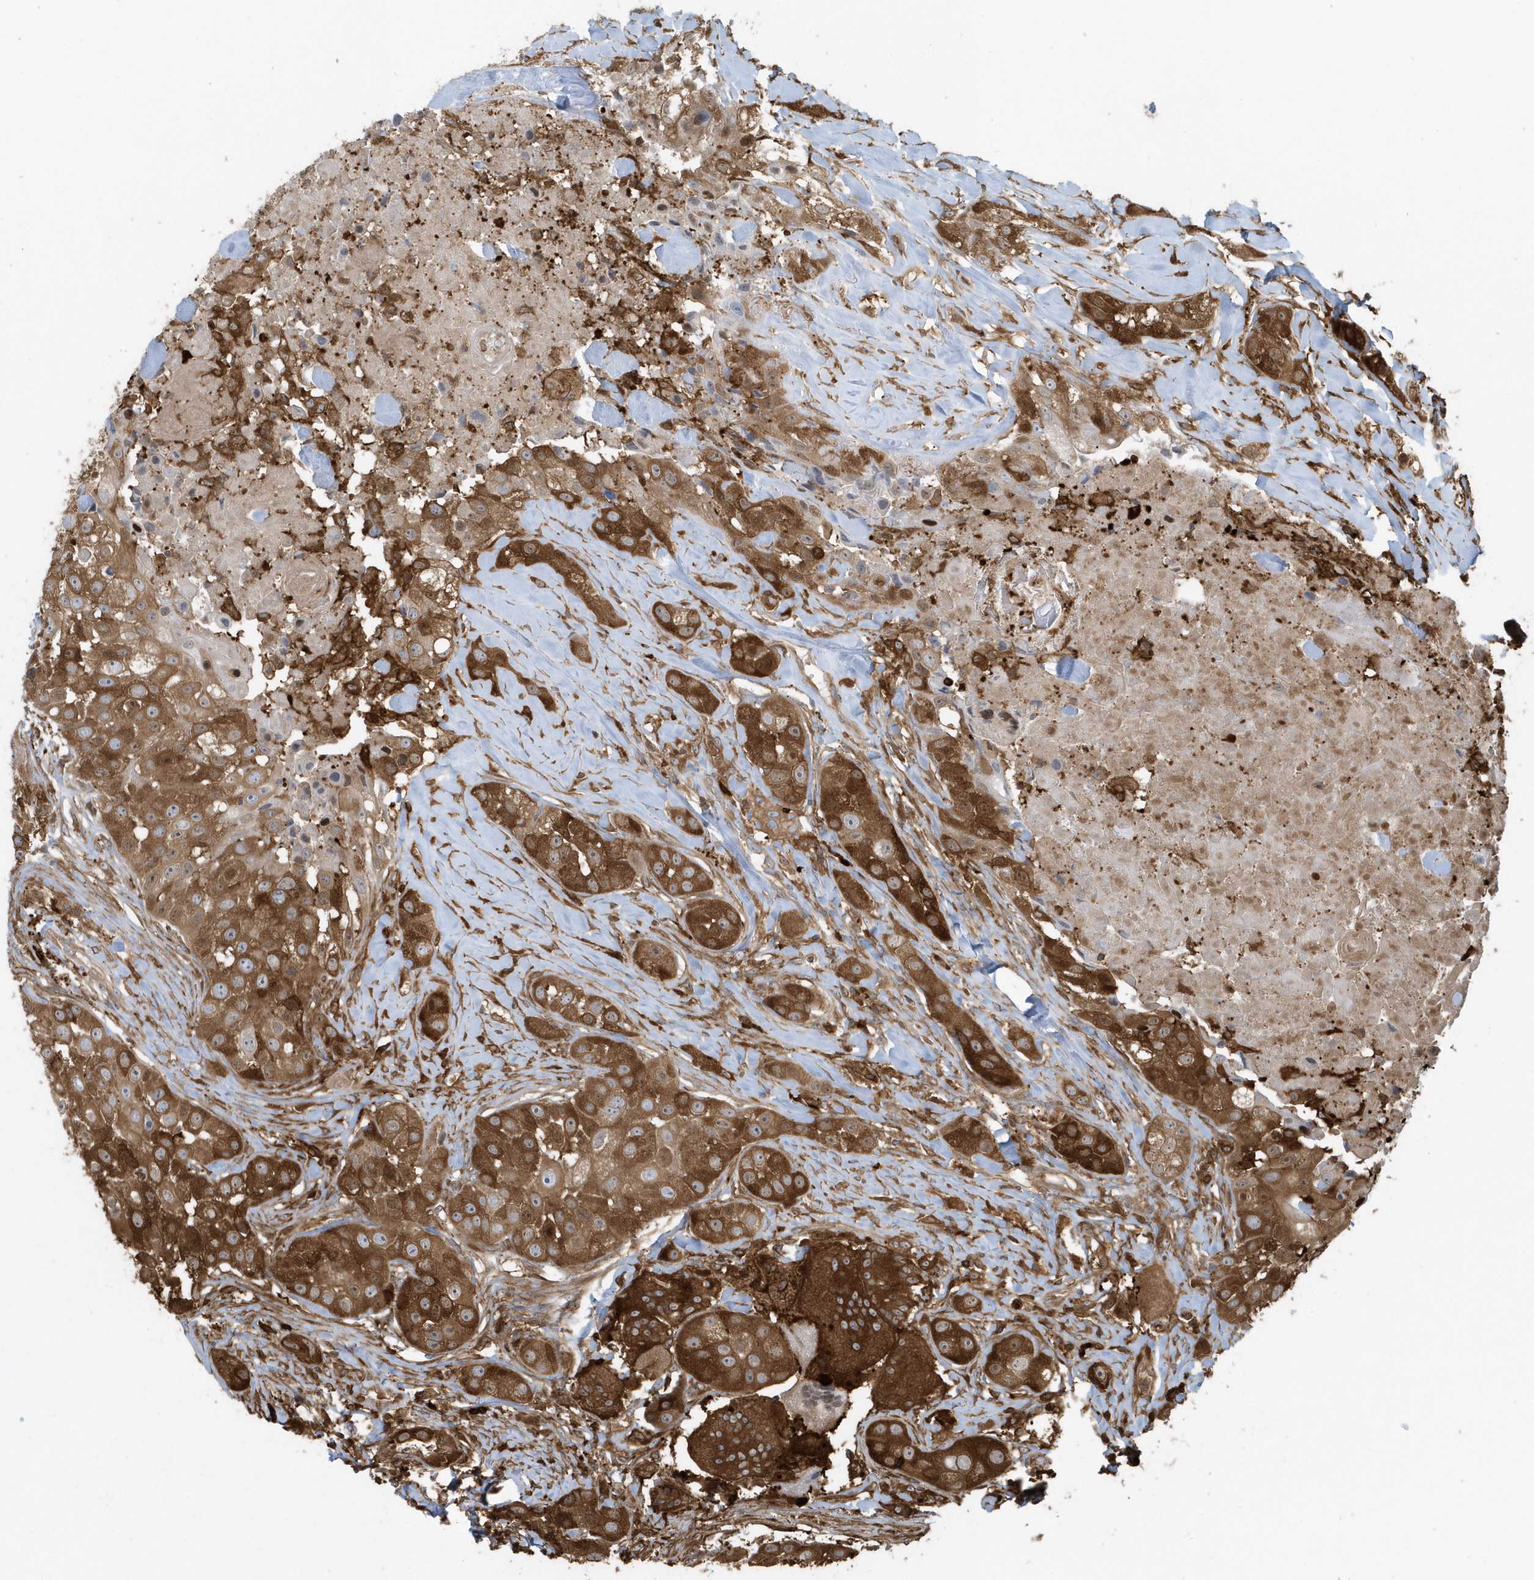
{"staining": {"intensity": "strong", "quantity": ">75%", "location": "cytoplasmic/membranous"}, "tissue": "head and neck cancer", "cell_type": "Tumor cells", "image_type": "cancer", "snomed": [{"axis": "morphology", "description": "Normal tissue, NOS"}, {"axis": "morphology", "description": "Squamous cell carcinoma, NOS"}, {"axis": "topography", "description": "Skeletal muscle"}, {"axis": "topography", "description": "Head-Neck"}], "caption": "Immunohistochemistry (IHC) (DAB (3,3'-diaminobenzidine)) staining of human head and neck squamous cell carcinoma shows strong cytoplasmic/membranous protein positivity in approximately >75% of tumor cells.", "gene": "CLCN6", "patient": {"sex": "male", "age": 51}}